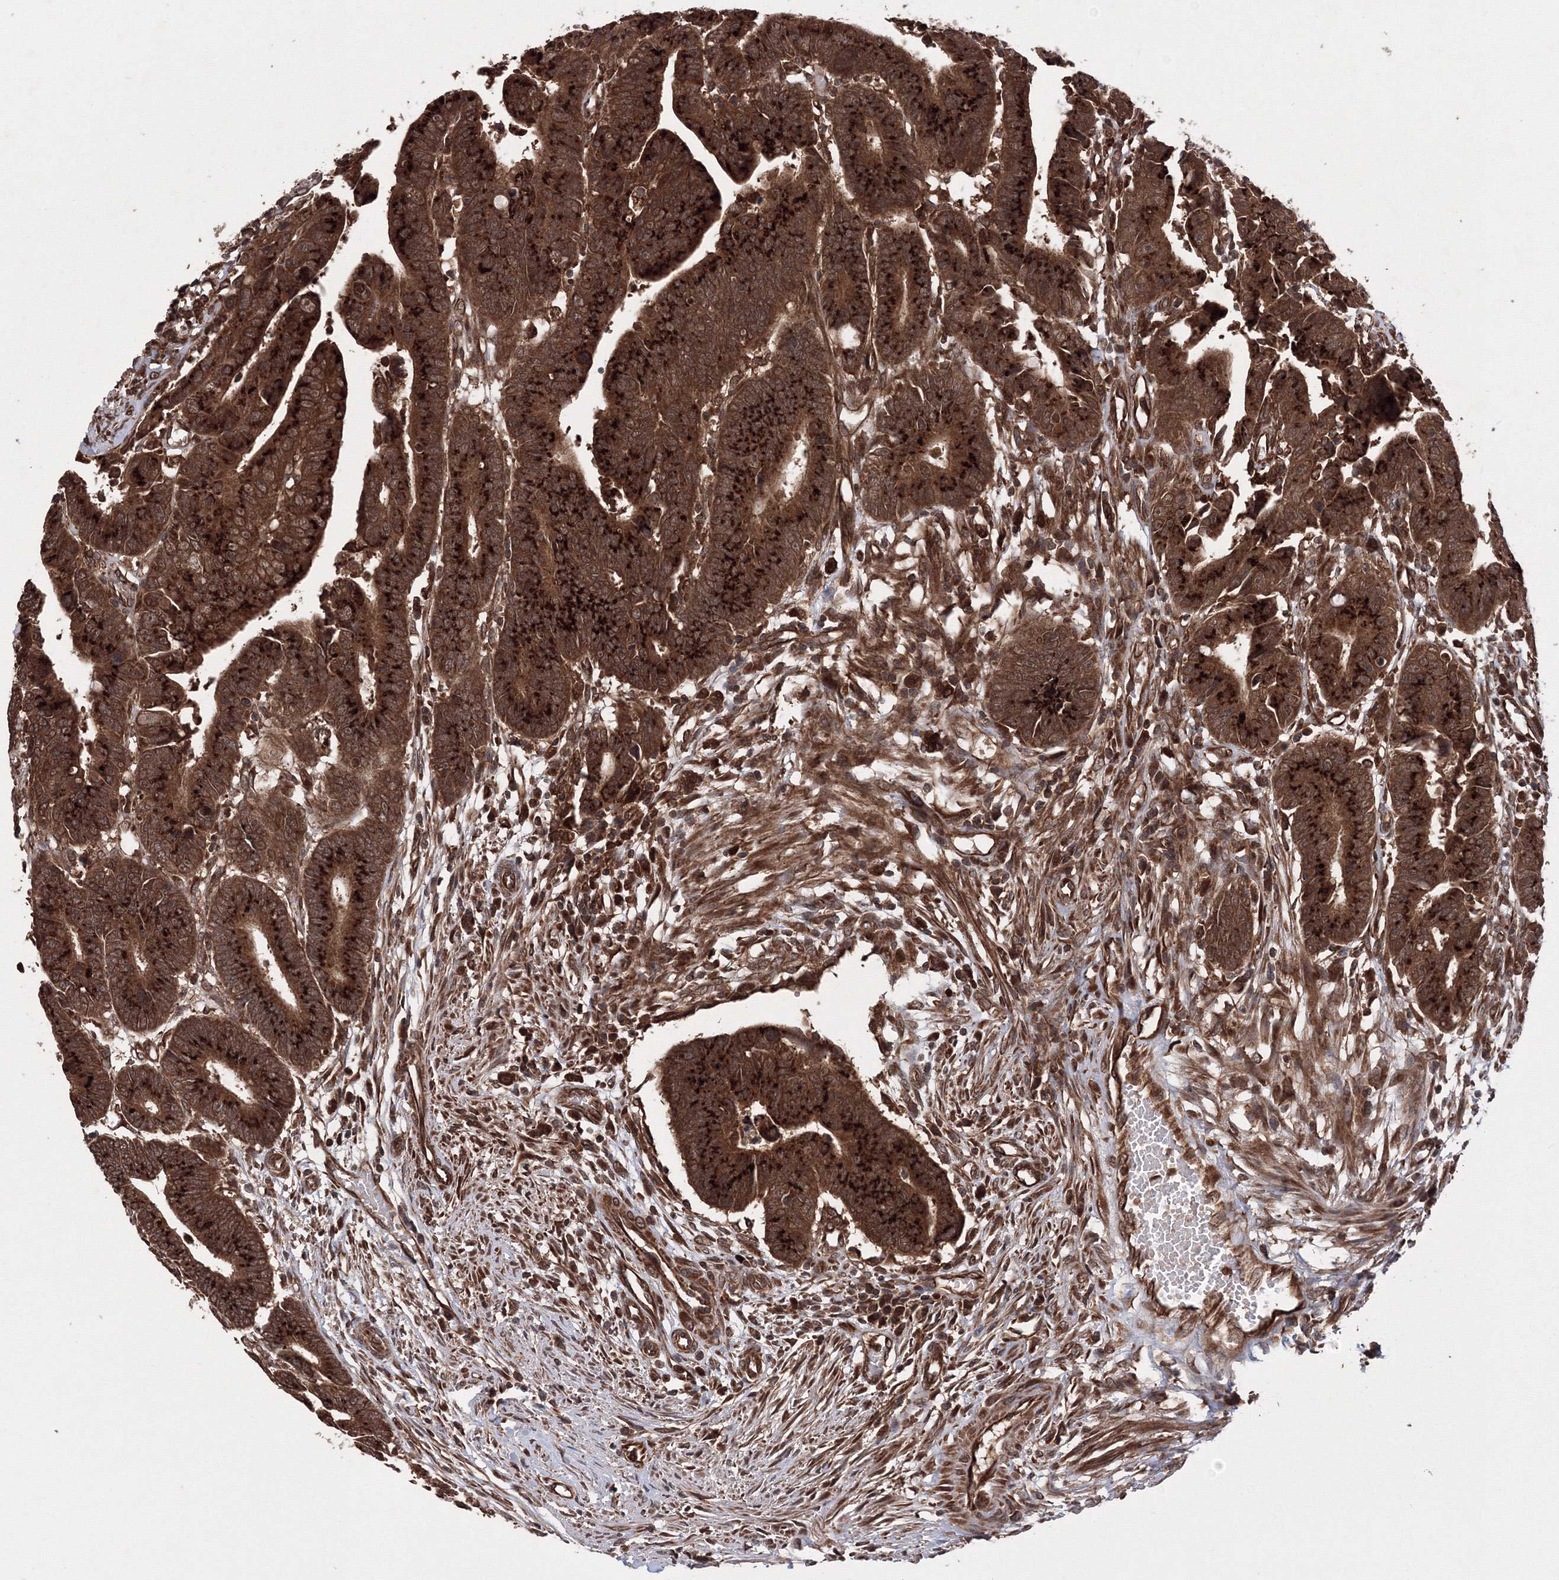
{"staining": {"intensity": "strong", "quantity": ">75%", "location": "cytoplasmic/membranous"}, "tissue": "colorectal cancer", "cell_type": "Tumor cells", "image_type": "cancer", "snomed": [{"axis": "morphology", "description": "Adenocarcinoma, NOS"}, {"axis": "topography", "description": "Rectum"}], "caption": "Human colorectal cancer (adenocarcinoma) stained with a protein marker demonstrates strong staining in tumor cells.", "gene": "ATG3", "patient": {"sex": "female", "age": 65}}